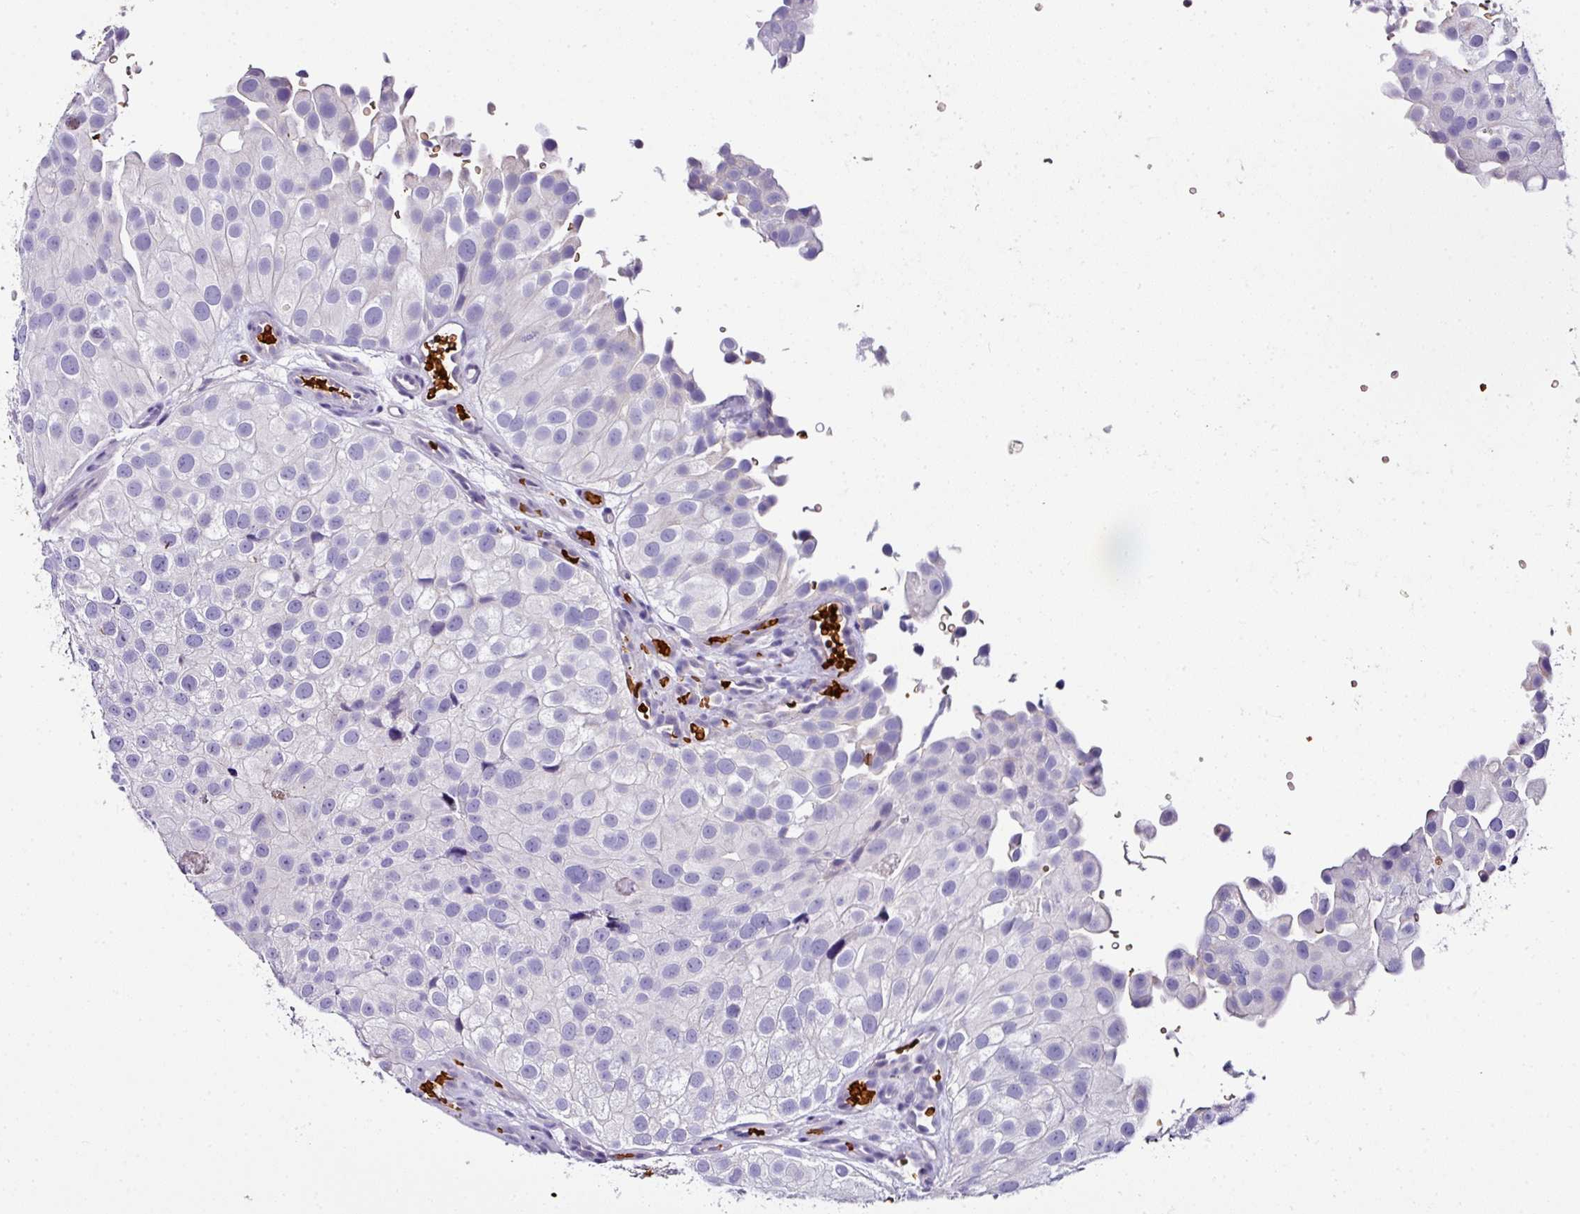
{"staining": {"intensity": "negative", "quantity": "none", "location": "none"}, "tissue": "urothelial cancer", "cell_type": "Tumor cells", "image_type": "cancer", "snomed": [{"axis": "morphology", "description": "Urothelial carcinoma, Low grade"}, {"axis": "topography", "description": "Urinary bladder"}], "caption": "IHC of urothelial carcinoma (low-grade) reveals no positivity in tumor cells.", "gene": "NAPSA", "patient": {"sex": "male", "age": 78}}